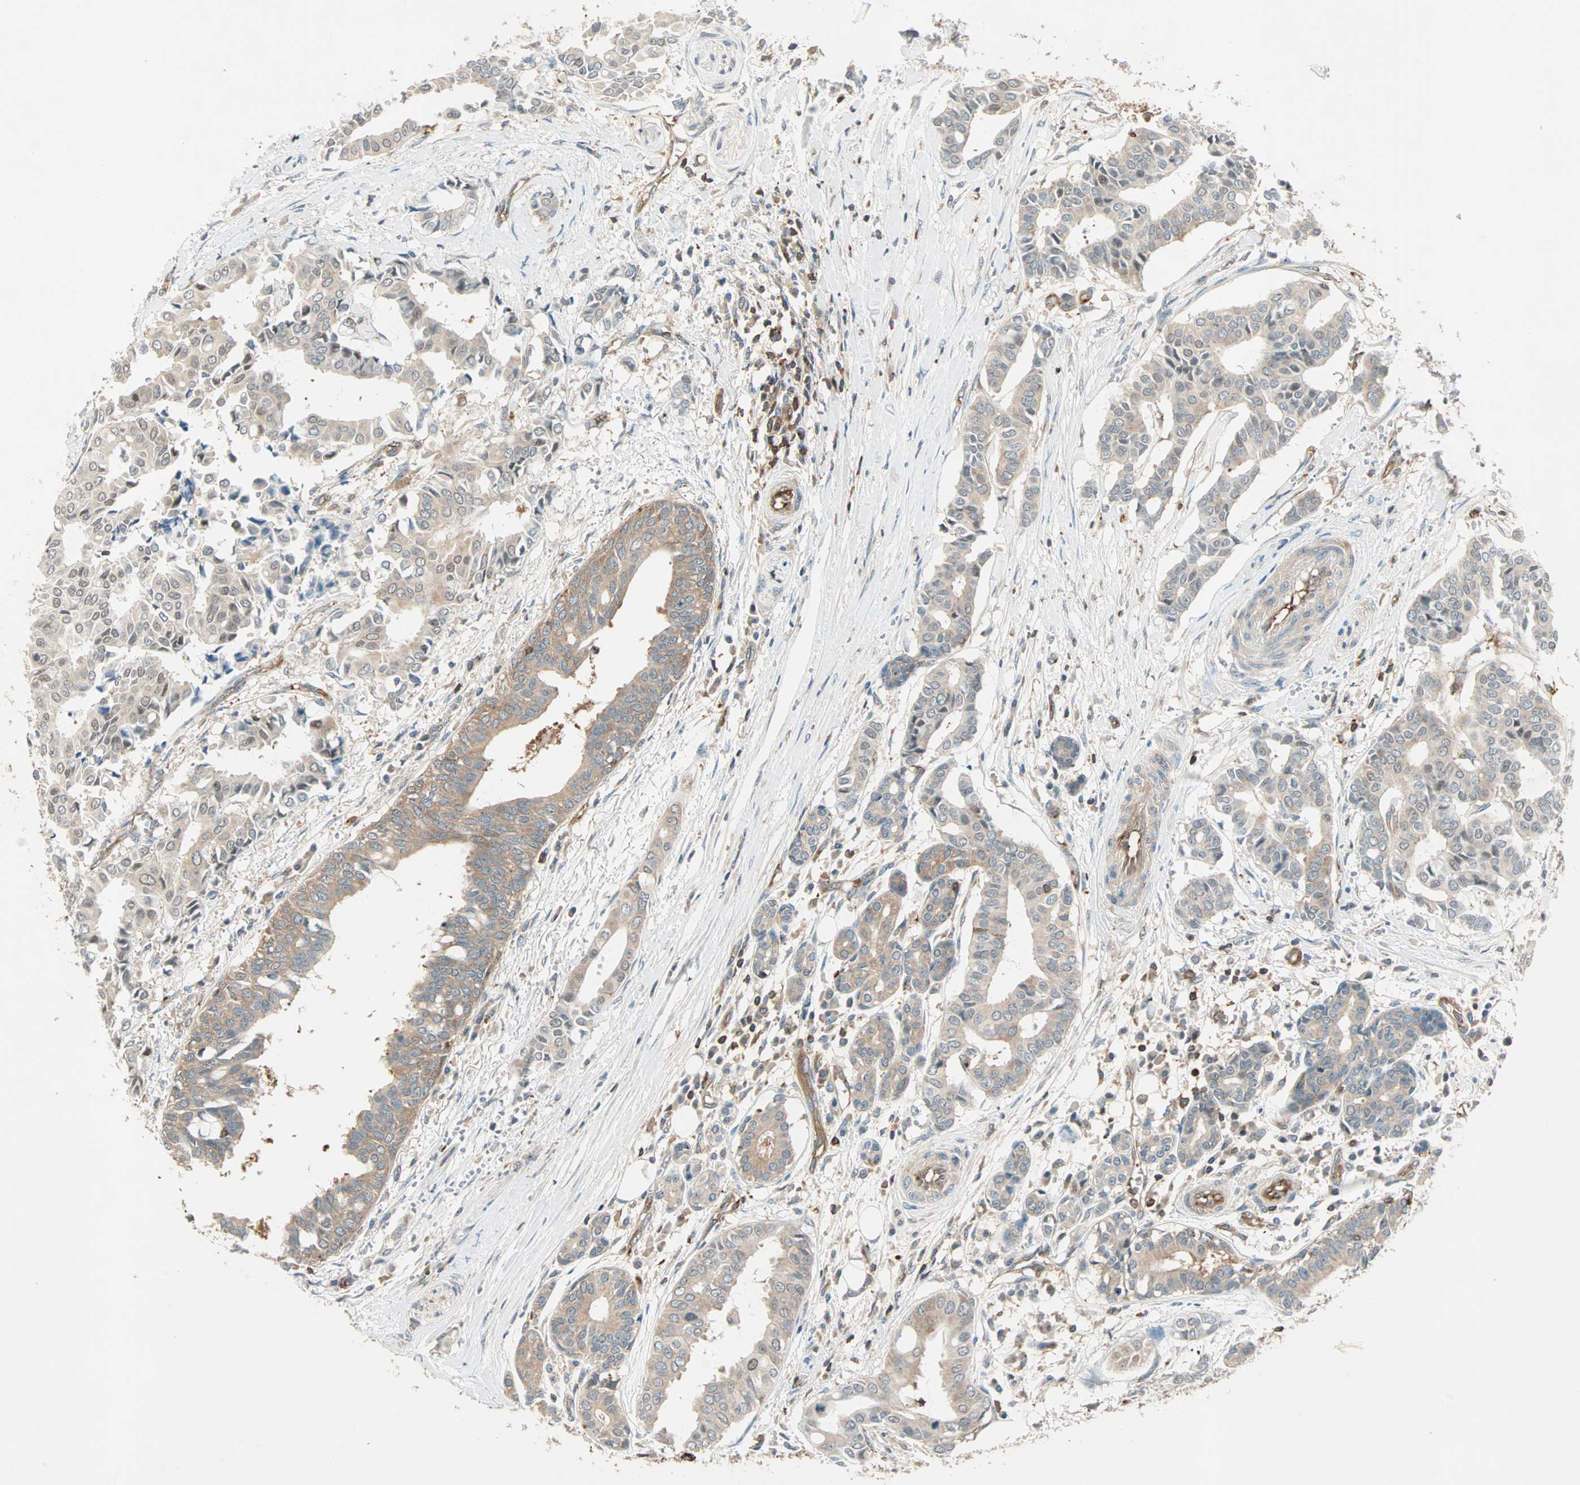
{"staining": {"intensity": "moderate", "quantity": ">75%", "location": "cytoplasmic/membranous"}, "tissue": "head and neck cancer", "cell_type": "Tumor cells", "image_type": "cancer", "snomed": [{"axis": "morphology", "description": "Adenocarcinoma, NOS"}, {"axis": "topography", "description": "Salivary gland"}, {"axis": "topography", "description": "Head-Neck"}], "caption": "Immunohistochemistry photomicrograph of neoplastic tissue: adenocarcinoma (head and neck) stained using immunohistochemistry (IHC) shows medium levels of moderate protein expression localized specifically in the cytoplasmic/membranous of tumor cells, appearing as a cytoplasmic/membranous brown color.", "gene": "TEC", "patient": {"sex": "female", "age": 59}}